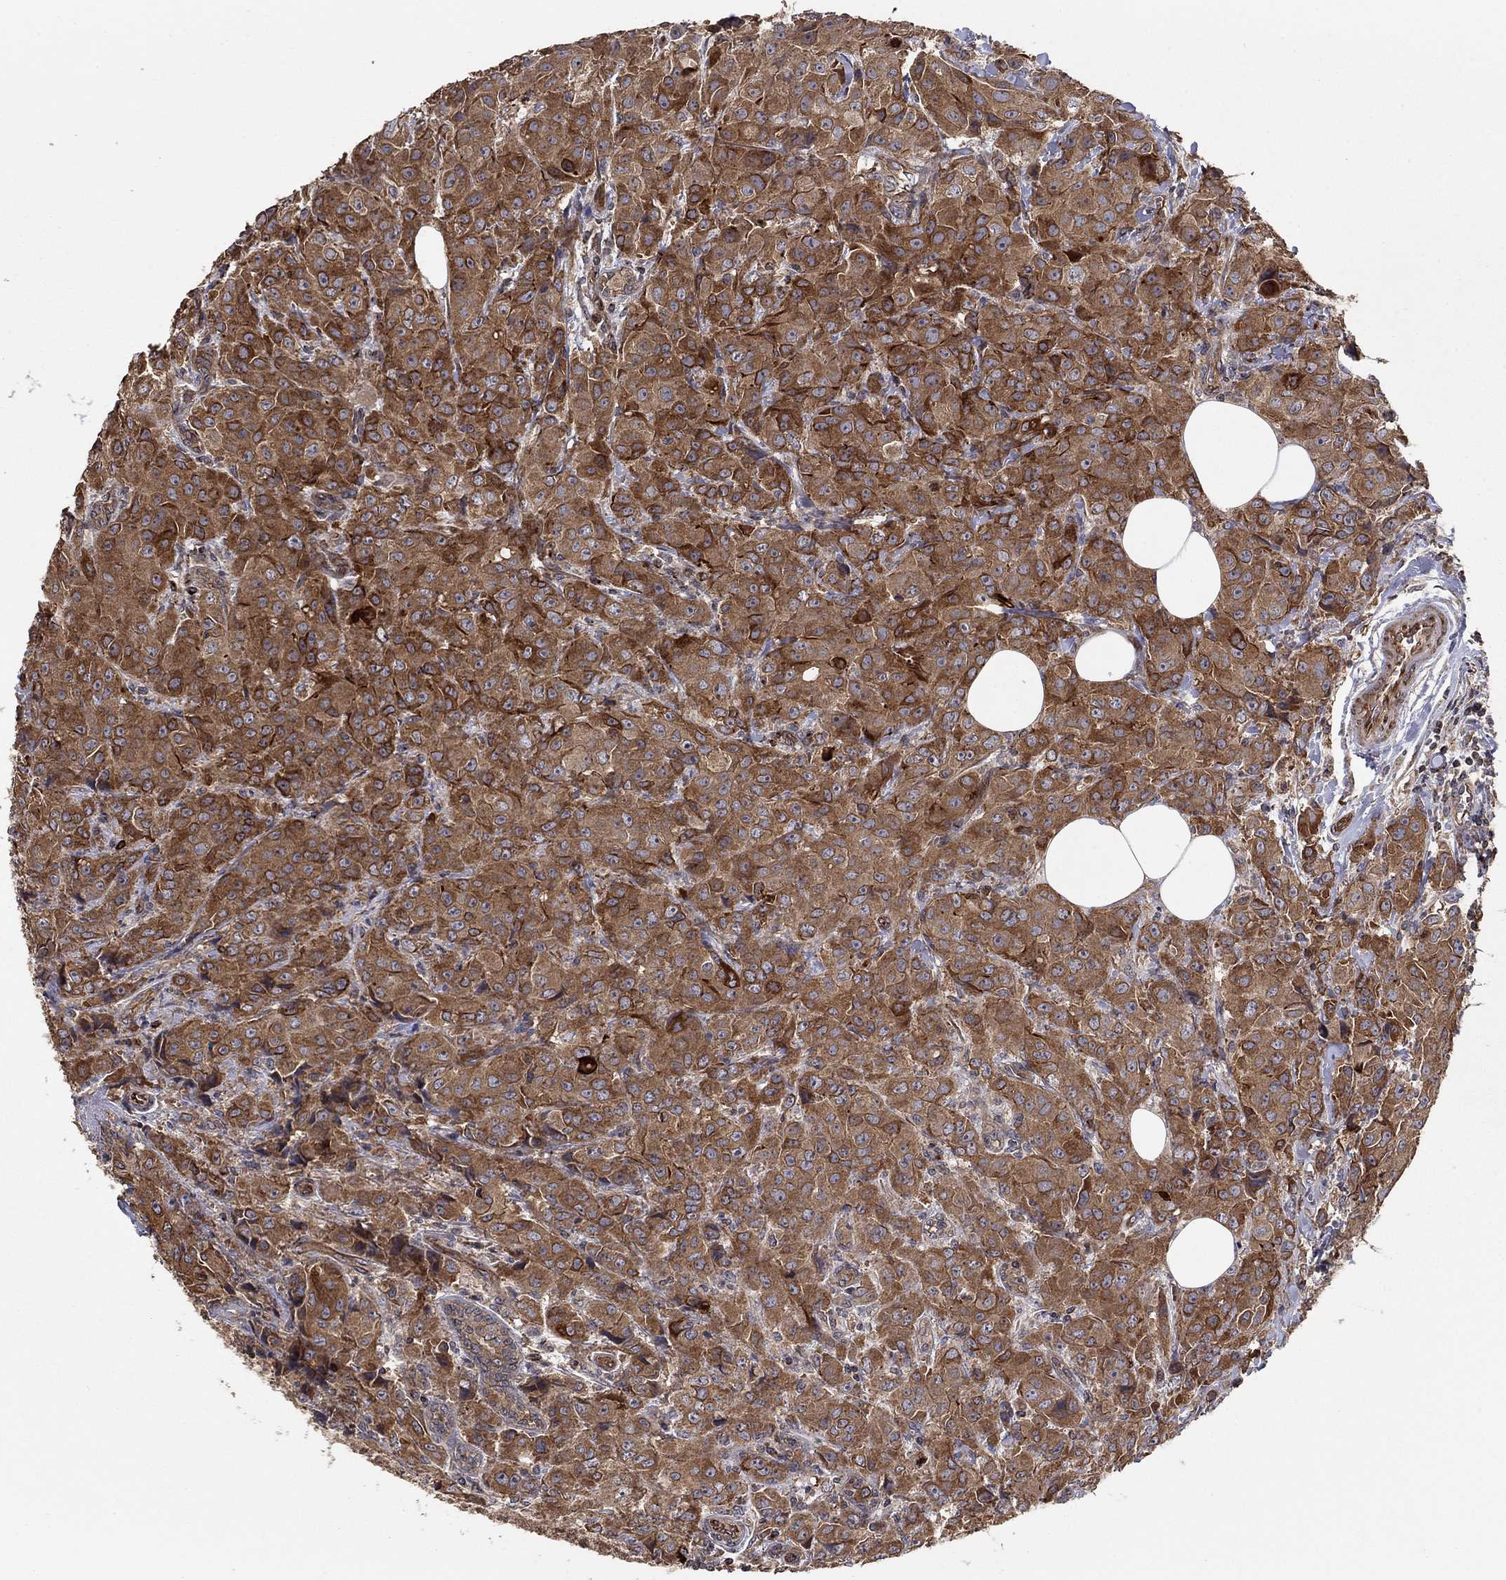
{"staining": {"intensity": "strong", "quantity": "25%-75%", "location": "cytoplasmic/membranous"}, "tissue": "breast cancer", "cell_type": "Tumor cells", "image_type": "cancer", "snomed": [{"axis": "morphology", "description": "Duct carcinoma"}, {"axis": "topography", "description": "Breast"}], "caption": "Tumor cells display strong cytoplasmic/membranous positivity in approximately 25%-75% of cells in invasive ductal carcinoma (breast).", "gene": "BMERB1", "patient": {"sex": "female", "age": 43}}